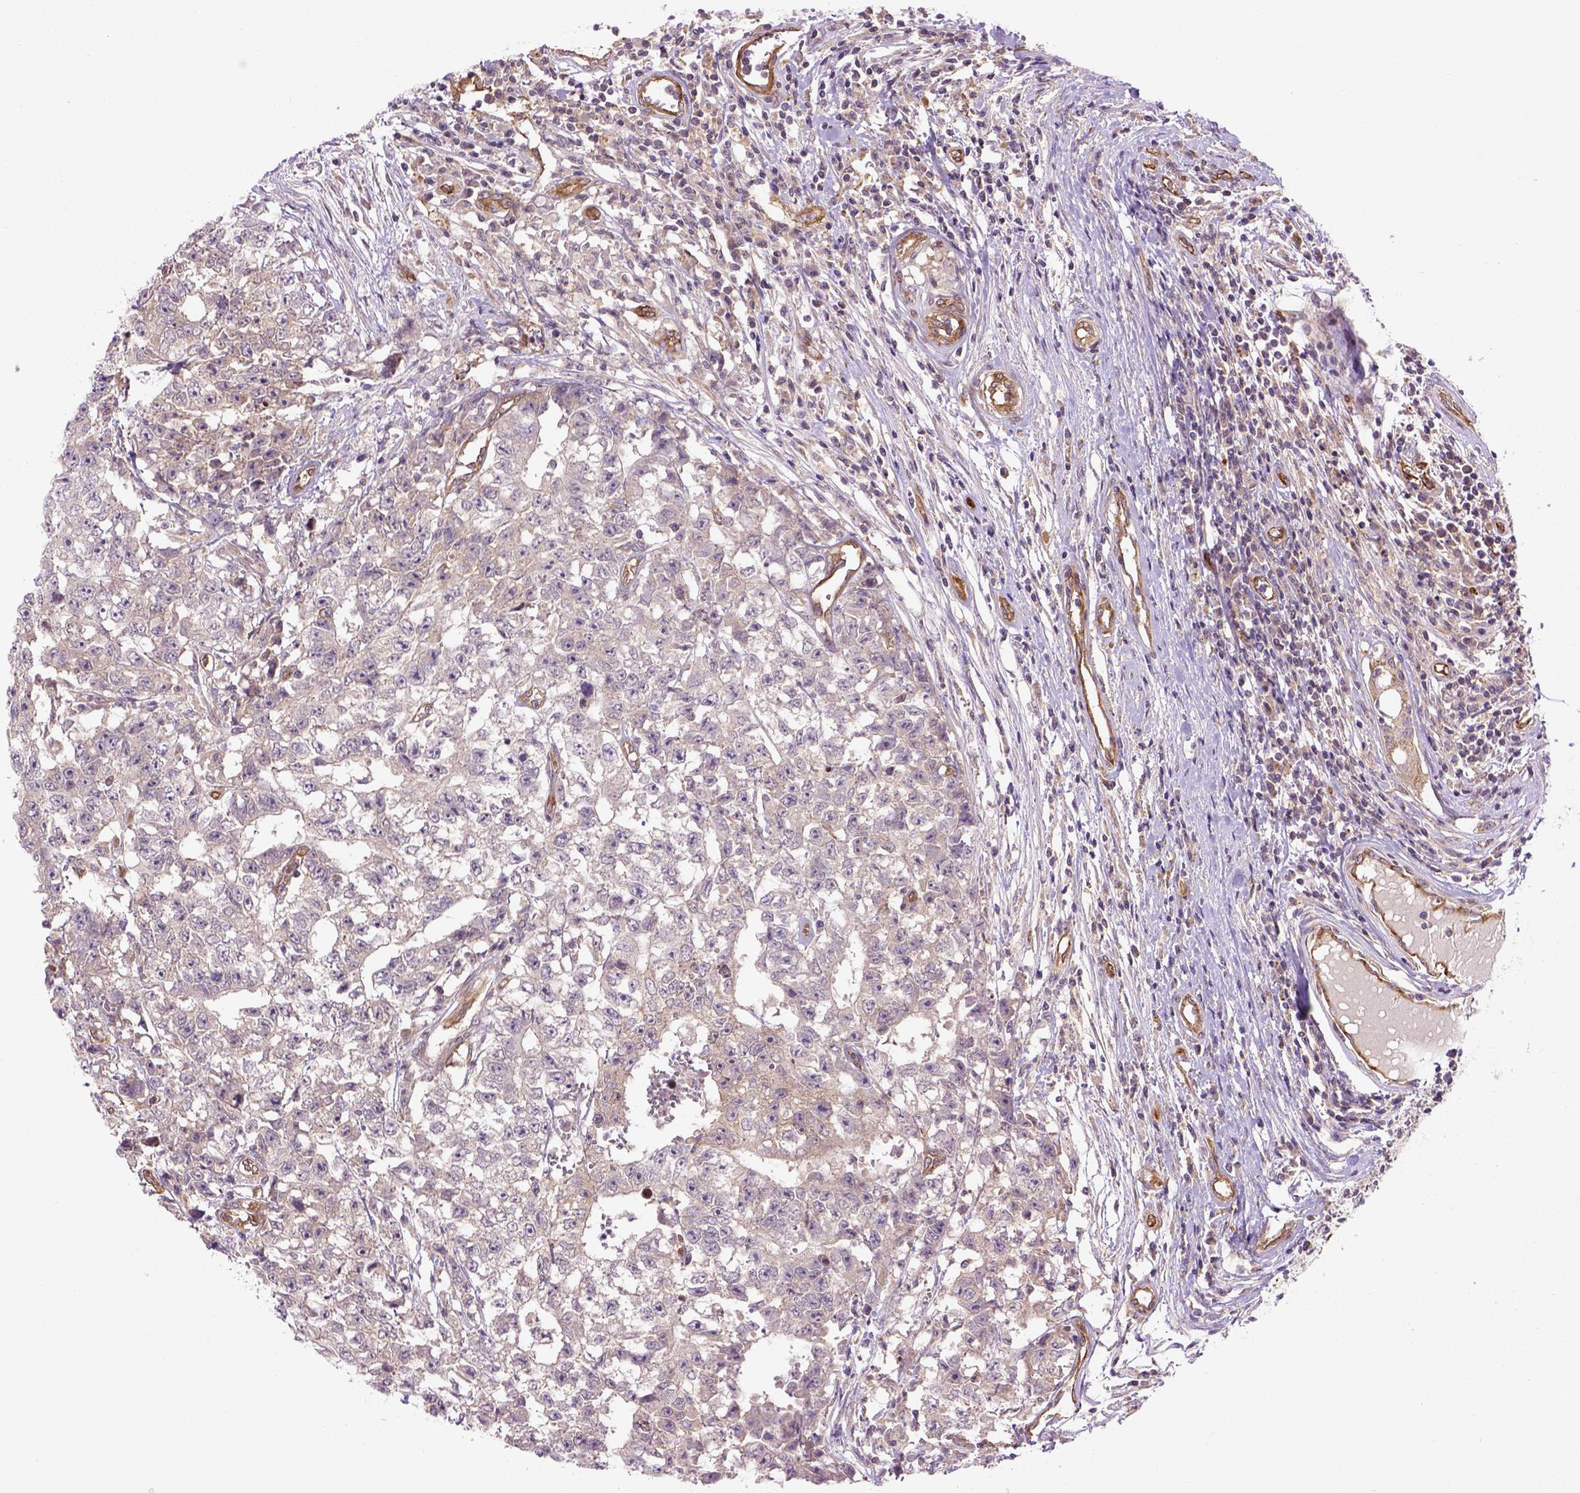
{"staining": {"intensity": "negative", "quantity": "none", "location": "none"}, "tissue": "testis cancer", "cell_type": "Tumor cells", "image_type": "cancer", "snomed": [{"axis": "morphology", "description": "Carcinoma, Embryonal, NOS"}, {"axis": "topography", "description": "Testis"}], "caption": "Tumor cells show no significant protein expression in embryonal carcinoma (testis).", "gene": "CASKIN2", "patient": {"sex": "male", "age": 36}}